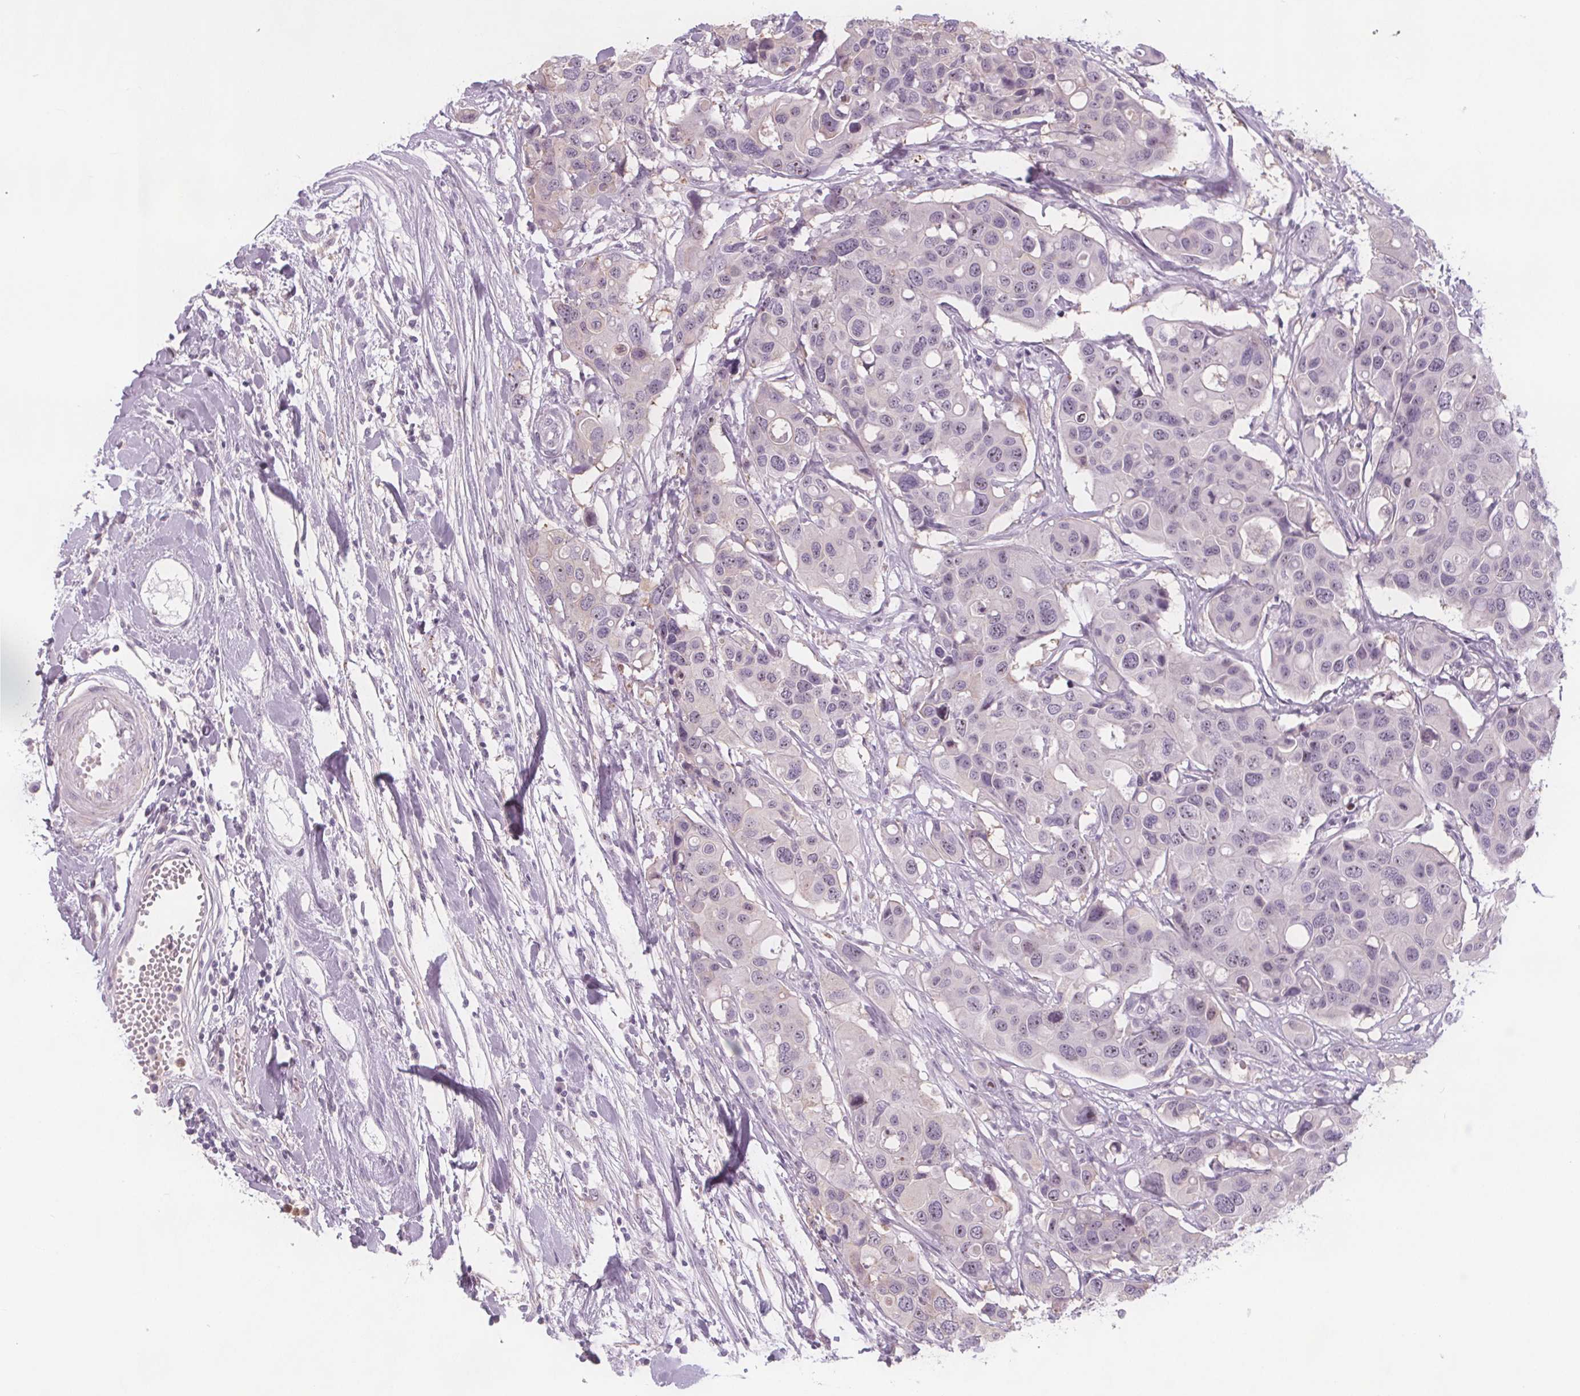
{"staining": {"intensity": "weak", "quantity": "<25%", "location": "nuclear"}, "tissue": "colorectal cancer", "cell_type": "Tumor cells", "image_type": "cancer", "snomed": [{"axis": "morphology", "description": "Adenocarcinoma, NOS"}, {"axis": "topography", "description": "Colon"}], "caption": "This is an immunohistochemistry (IHC) photomicrograph of human adenocarcinoma (colorectal). There is no positivity in tumor cells.", "gene": "NOLC1", "patient": {"sex": "male", "age": 77}}